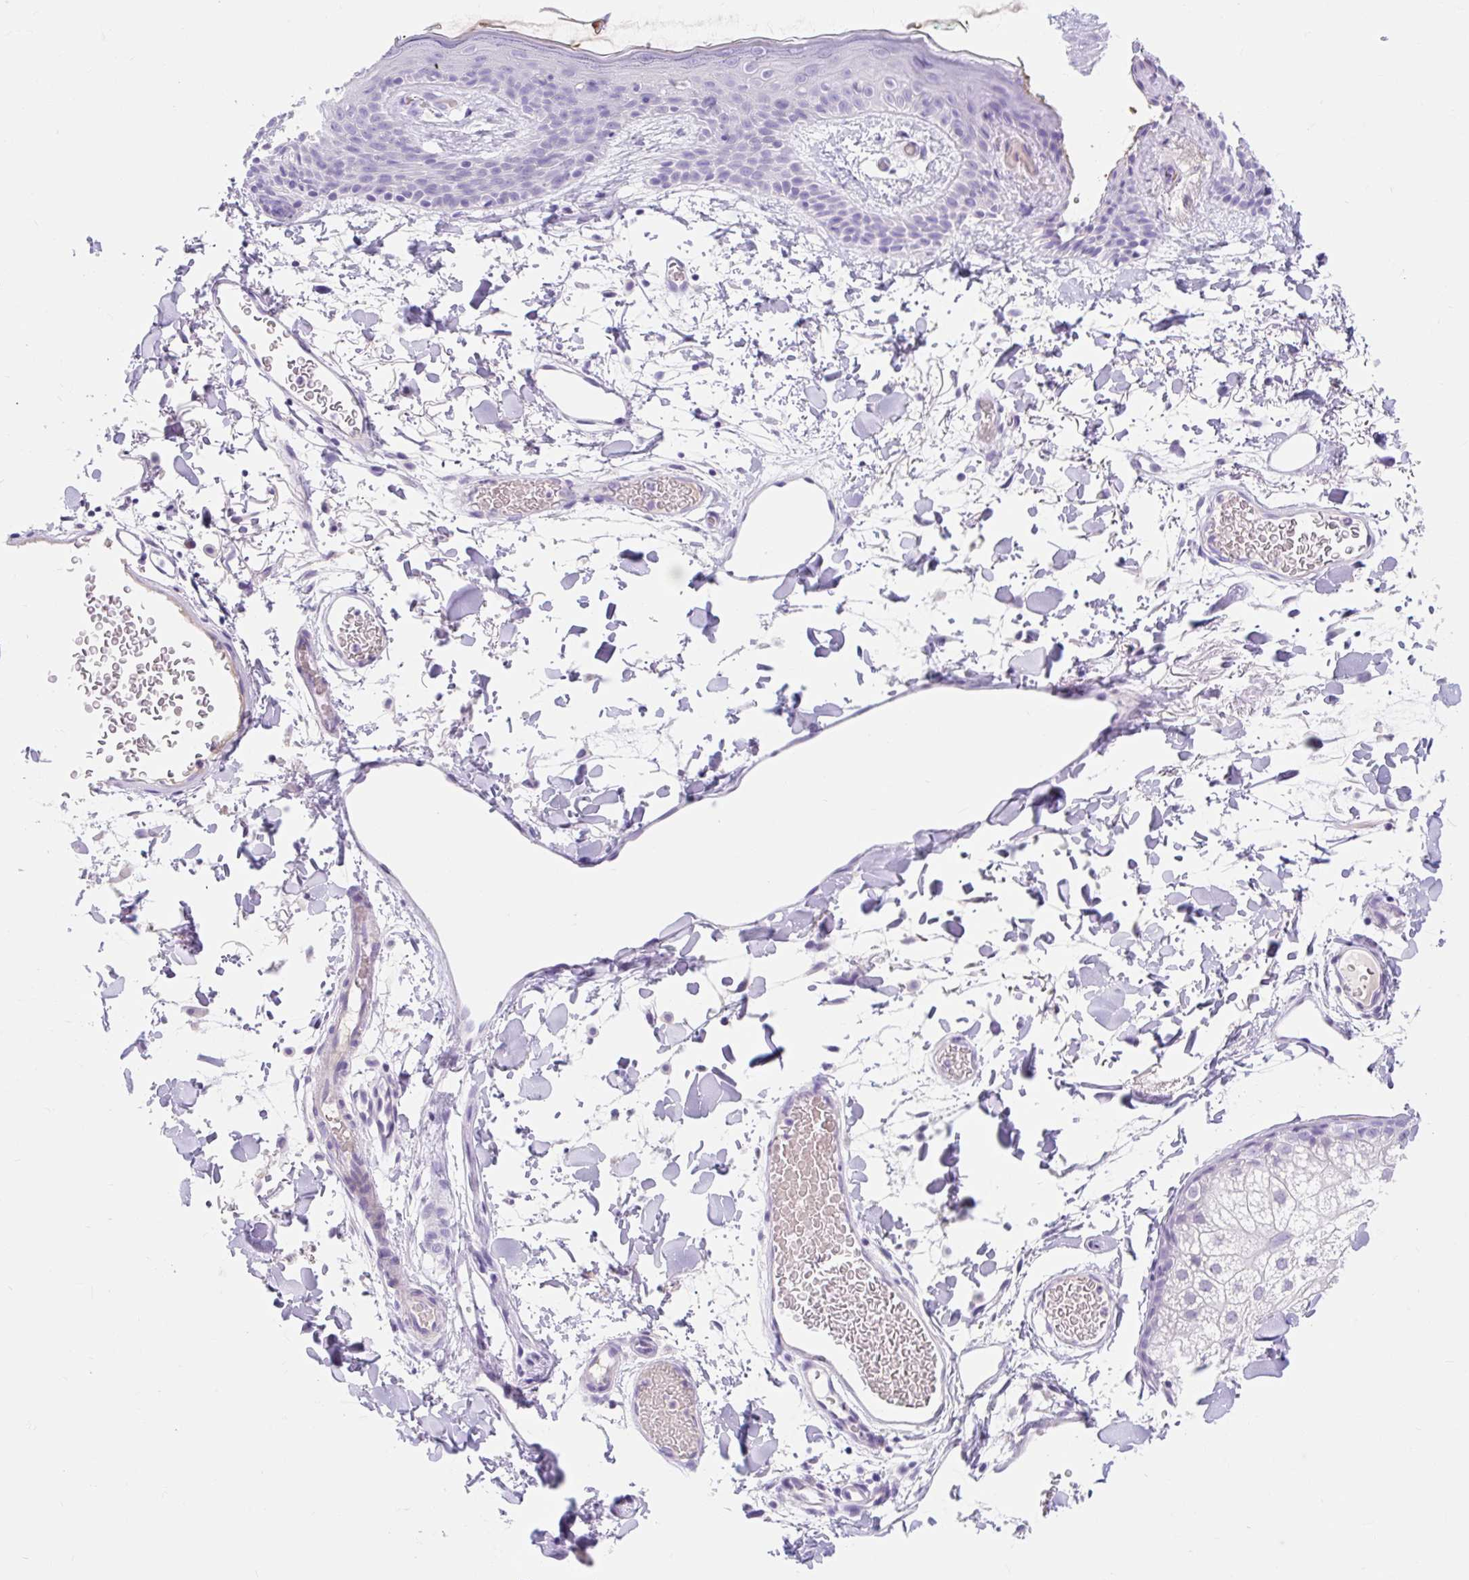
{"staining": {"intensity": "negative", "quantity": "none", "location": "none"}, "tissue": "skin", "cell_type": "Fibroblasts", "image_type": "normal", "snomed": [{"axis": "morphology", "description": "Normal tissue, NOS"}, {"axis": "topography", "description": "Skin"}], "caption": "The immunohistochemistry (IHC) histopathology image has no significant expression in fibroblasts of skin.", "gene": "SLC28A1", "patient": {"sex": "male", "age": 79}}